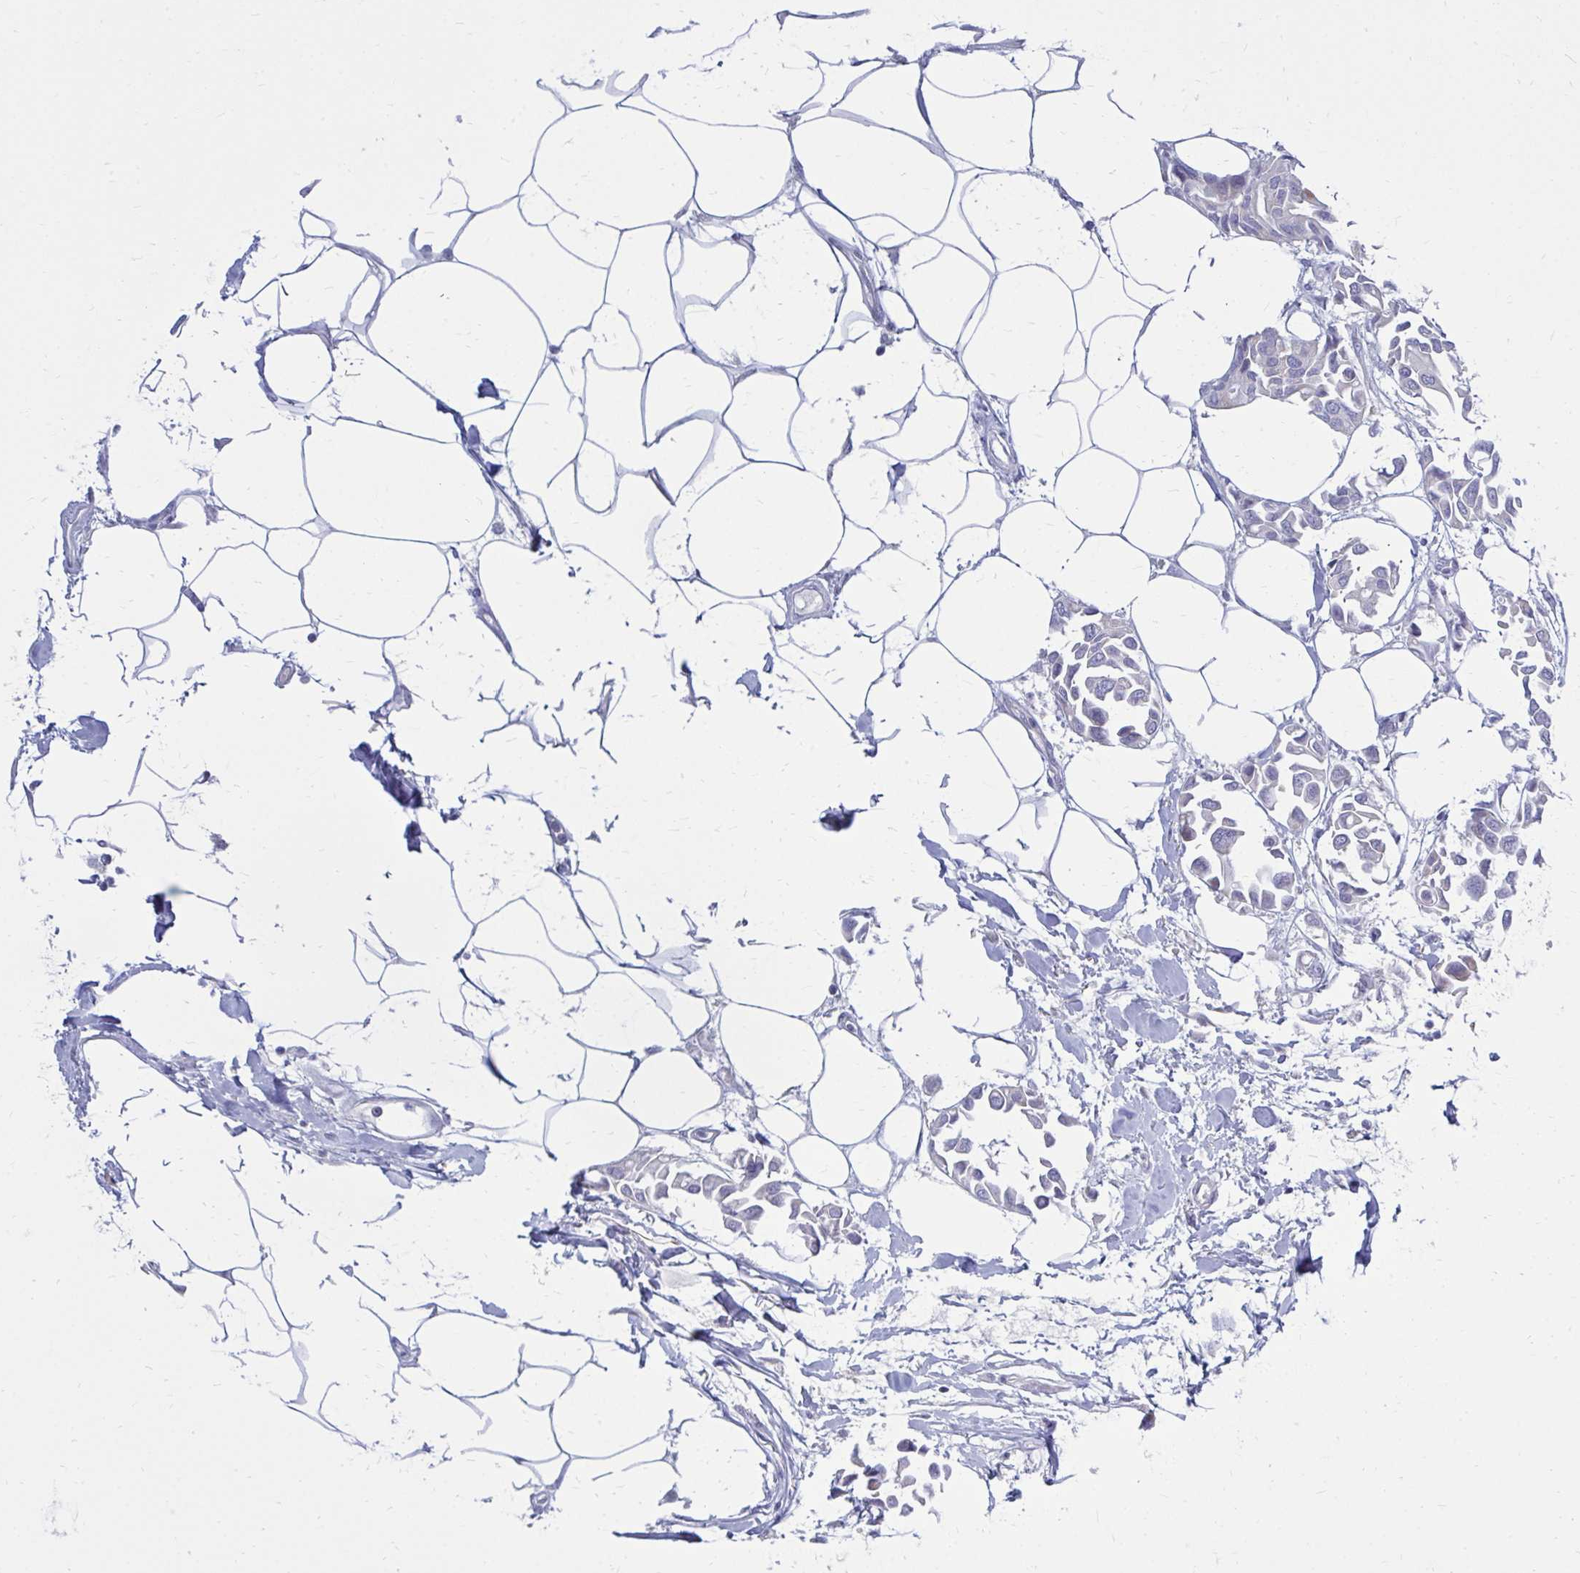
{"staining": {"intensity": "negative", "quantity": "none", "location": "none"}, "tissue": "breast cancer", "cell_type": "Tumor cells", "image_type": "cancer", "snomed": [{"axis": "morphology", "description": "Duct carcinoma"}, {"axis": "topography", "description": "Breast"}], "caption": "DAB immunohistochemical staining of intraductal carcinoma (breast) reveals no significant staining in tumor cells. (DAB (3,3'-diaminobenzidine) immunohistochemistry visualized using brightfield microscopy, high magnification).", "gene": "OR10R2", "patient": {"sex": "female", "age": 54}}